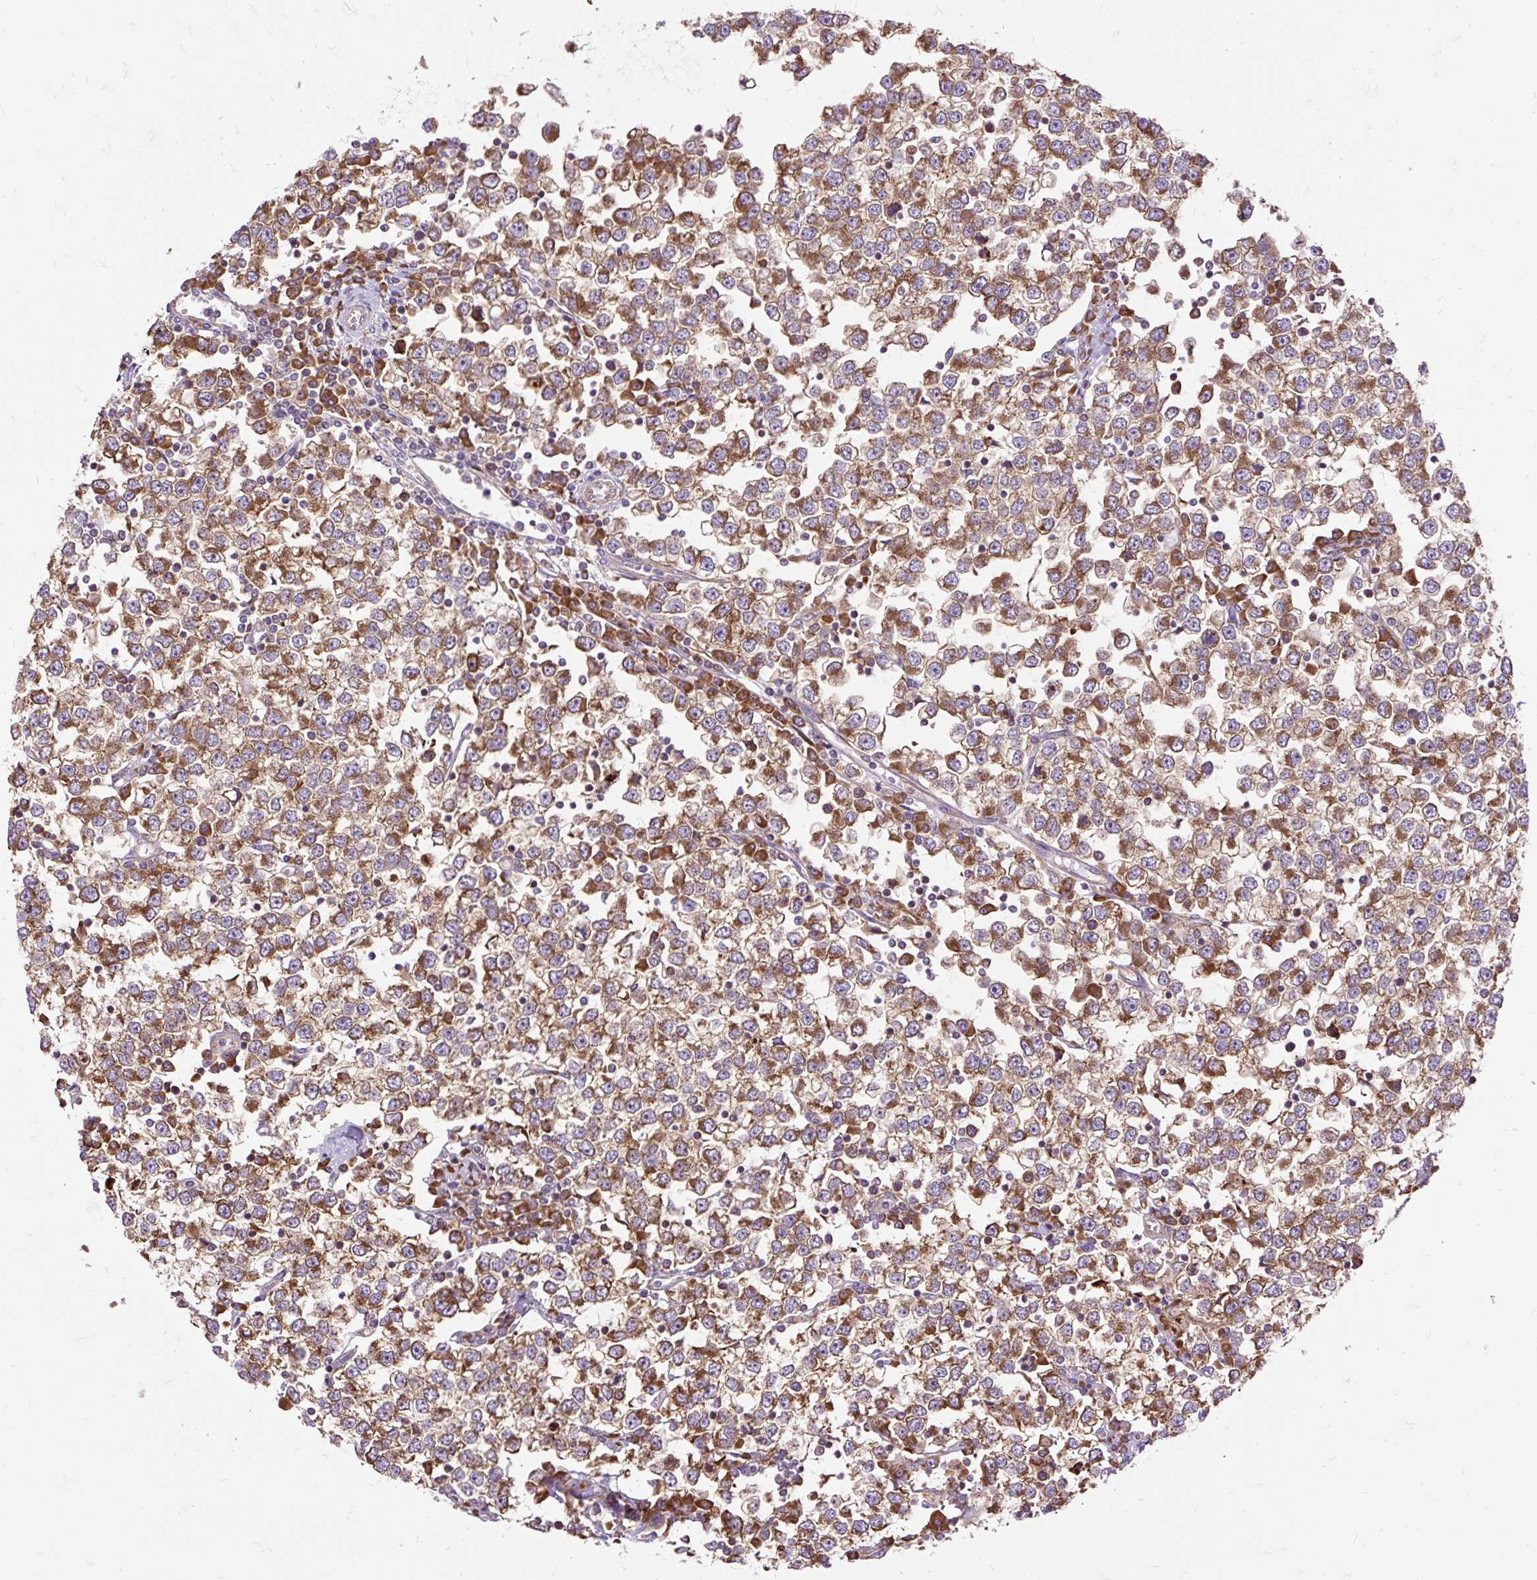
{"staining": {"intensity": "moderate", "quantity": ">75%", "location": "cytoplasmic/membranous"}, "tissue": "testis cancer", "cell_type": "Tumor cells", "image_type": "cancer", "snomed": [{"axis": "morphology", "description": "Seminoma, NOS"}, {"axis": "topography", "description": "Testis"}], "caption": "A micrograph showing moderate cytoplasmic/membranous positivity in approximately >75% of tumor cells in testis cancer (seminoma), as visualized by brown immunohistochemical staining.", "gene": "RPS5", "patient": {"sex": "male", "age": 65}}